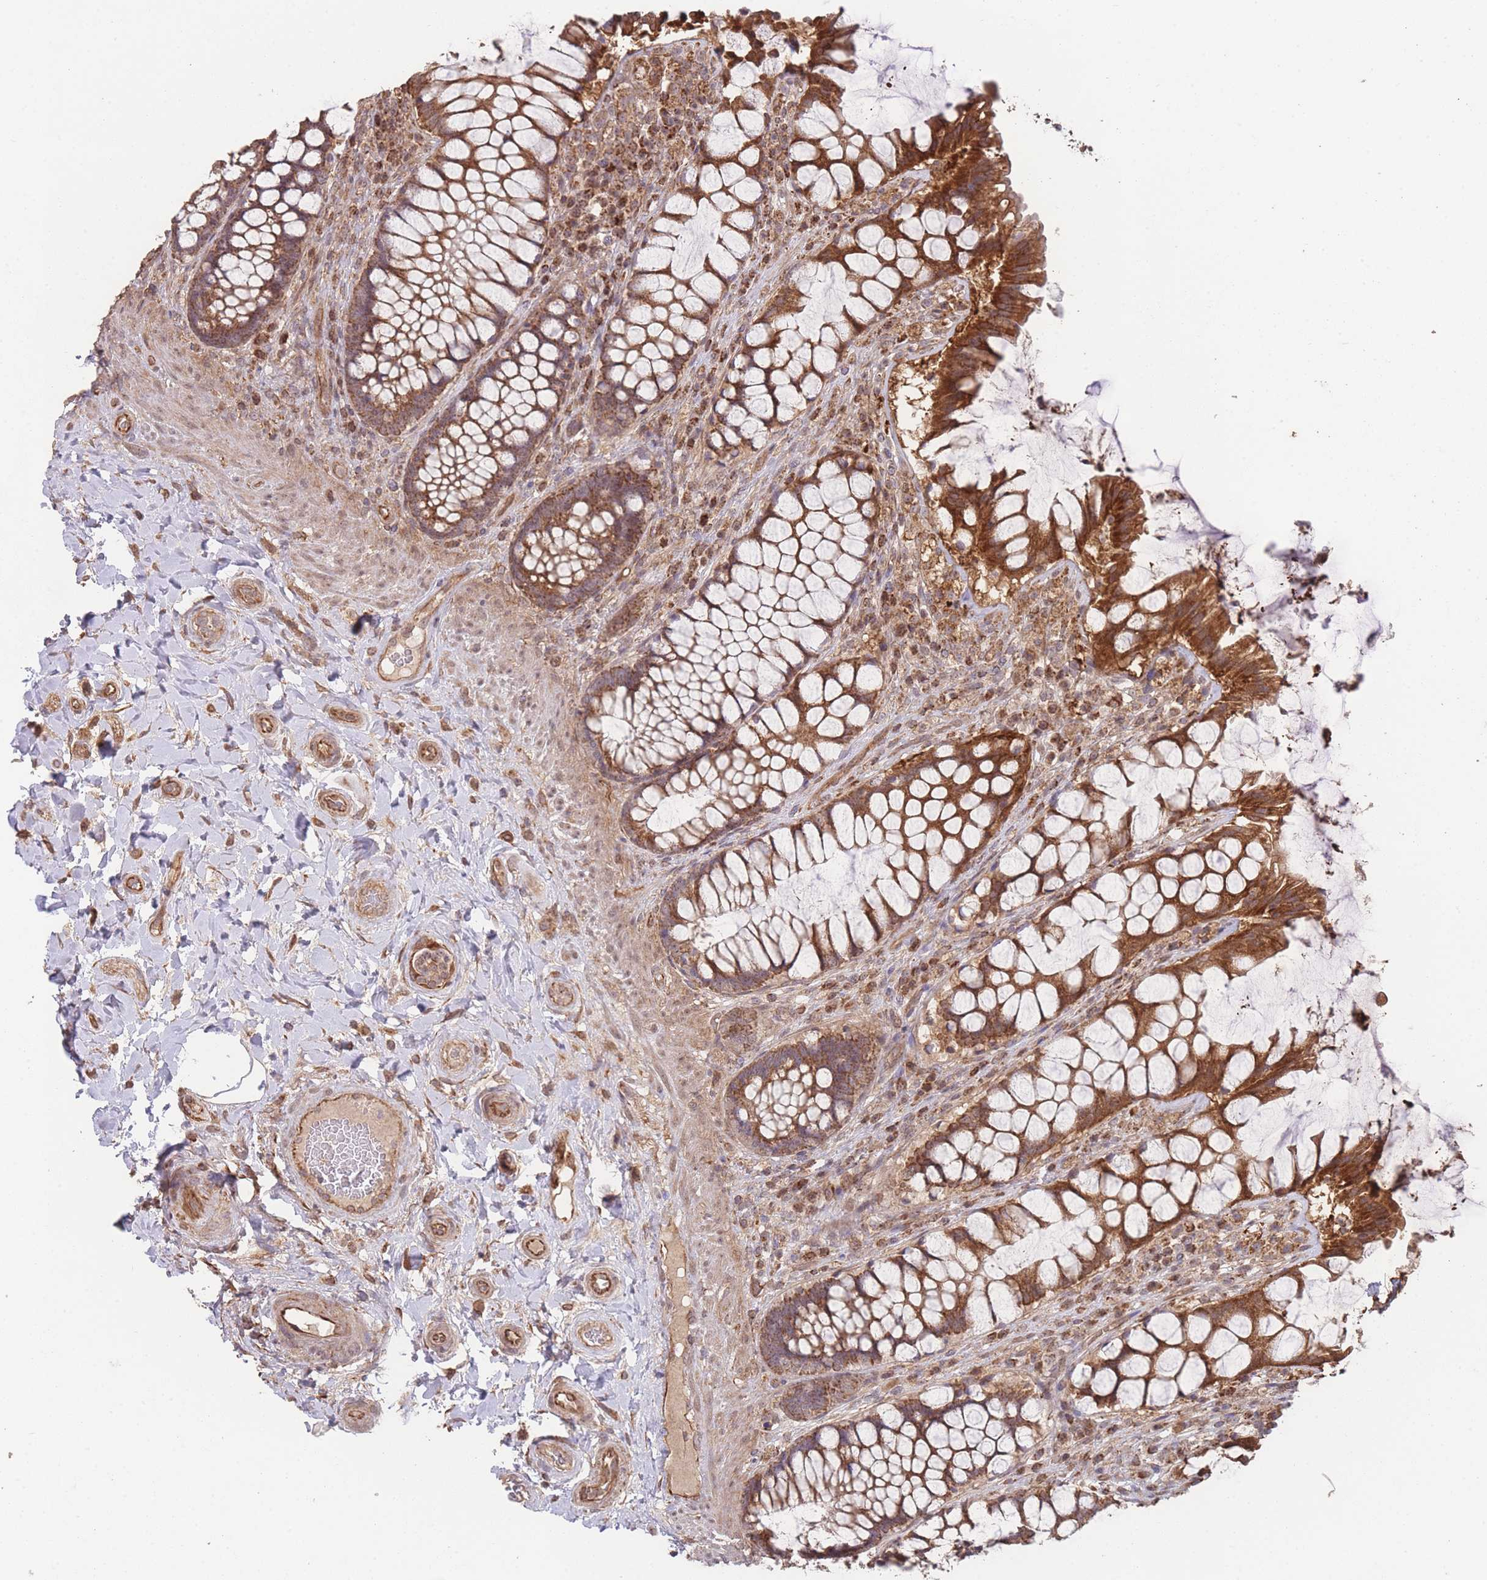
{"staining": {"intensity": "strong", "quantity": ">75%", "location": "cytoplasmic/membranous"}, "tissue": "rectum", "cell_type": "Glandular cells", "image_type": "normal", "snomed": [{"axis": "morphology", "description": "Normal tissue, NOS"}, {"axis": "topography", "description": "Rectum"}], "caption": "Glandular cells exhibit high levels of strong cytoplasmic/membranous expression in approximately >75% of cells in benign rectum.", "gene": "PXMP4", "patient": {"sex": "female", "age": 58}}